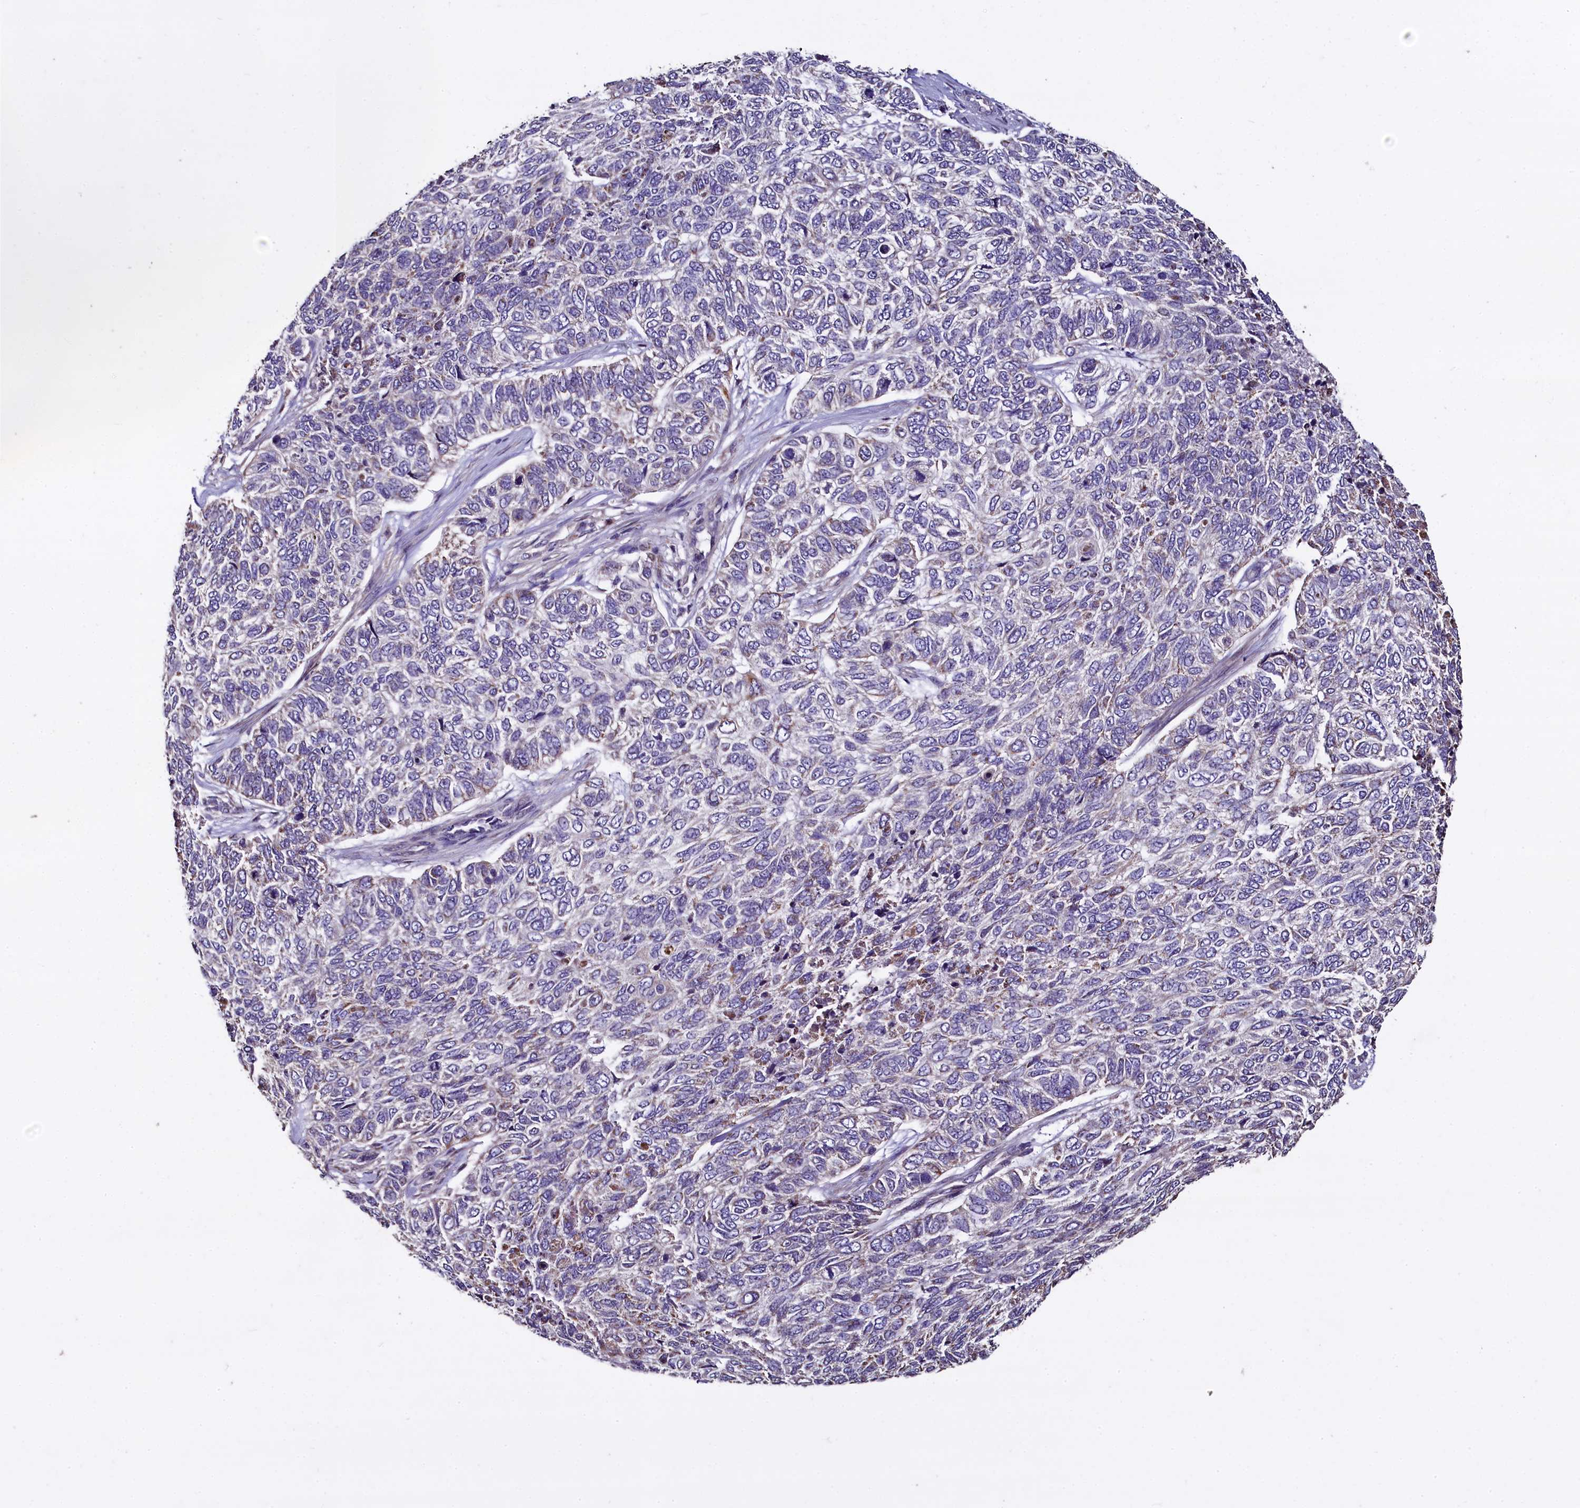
{"staining": {"intensity": "negative", "quantity": "none", "location": "none"}, "tissue": "skin cancer", "cell_type": "Tumor cells", "image_type": "cancer", "snomed": [{"axis": "morphology", "description": "Basal cell carcinoma"}, {"axis": "topography", "description": "Skin"}], "caption": "Immunohistochemical staining of basal cell carcinoma (skin) demonstrates no significant expression in tumor cells.", "gene": "COQ9", "patient": {"sex": "female", "age": 65}}